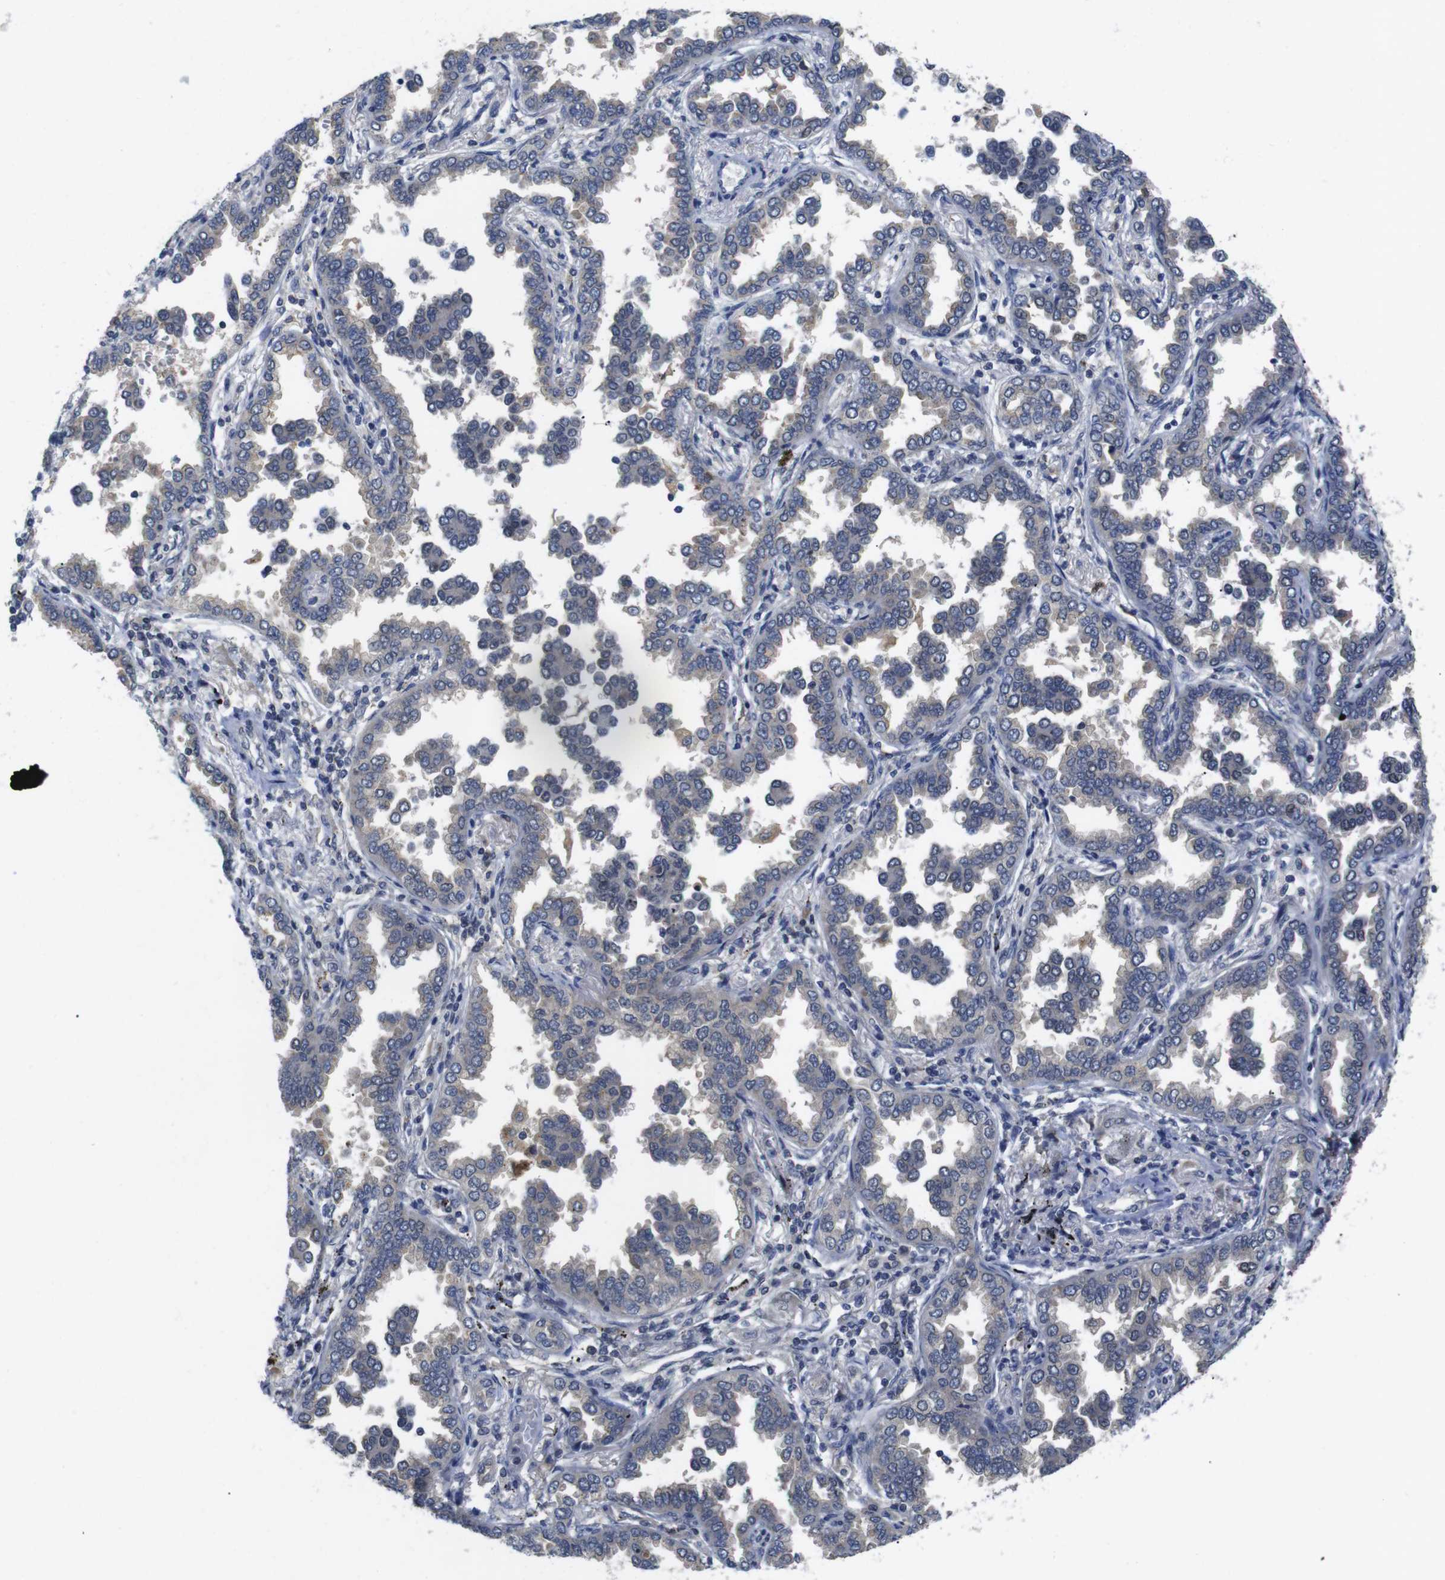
{"staining": {"intensity": "weak", "quantity": "25%-75%", "location": "cytoplasmic/membranous"}, "tissue": "lung cancer", "cell_type": "Tumor cells", "image_type": "cancer", "snomed": [{"axis": "morphology", "description": "Normal tissue, NOS"}, {"axis": "morphology", "description": "Adenocarcinoma, NOS"}, {"axis": "topography", "description": "Lung"}], "caption": "About 25%-75% of tumor cells in human adenocarcinoma (lung) display weak cytoplasmic/membranous protein staining as visualized by brown immunohistochemical staining.", "gene": "FNTA", "patient": {"sex": "male", "age": 59}}